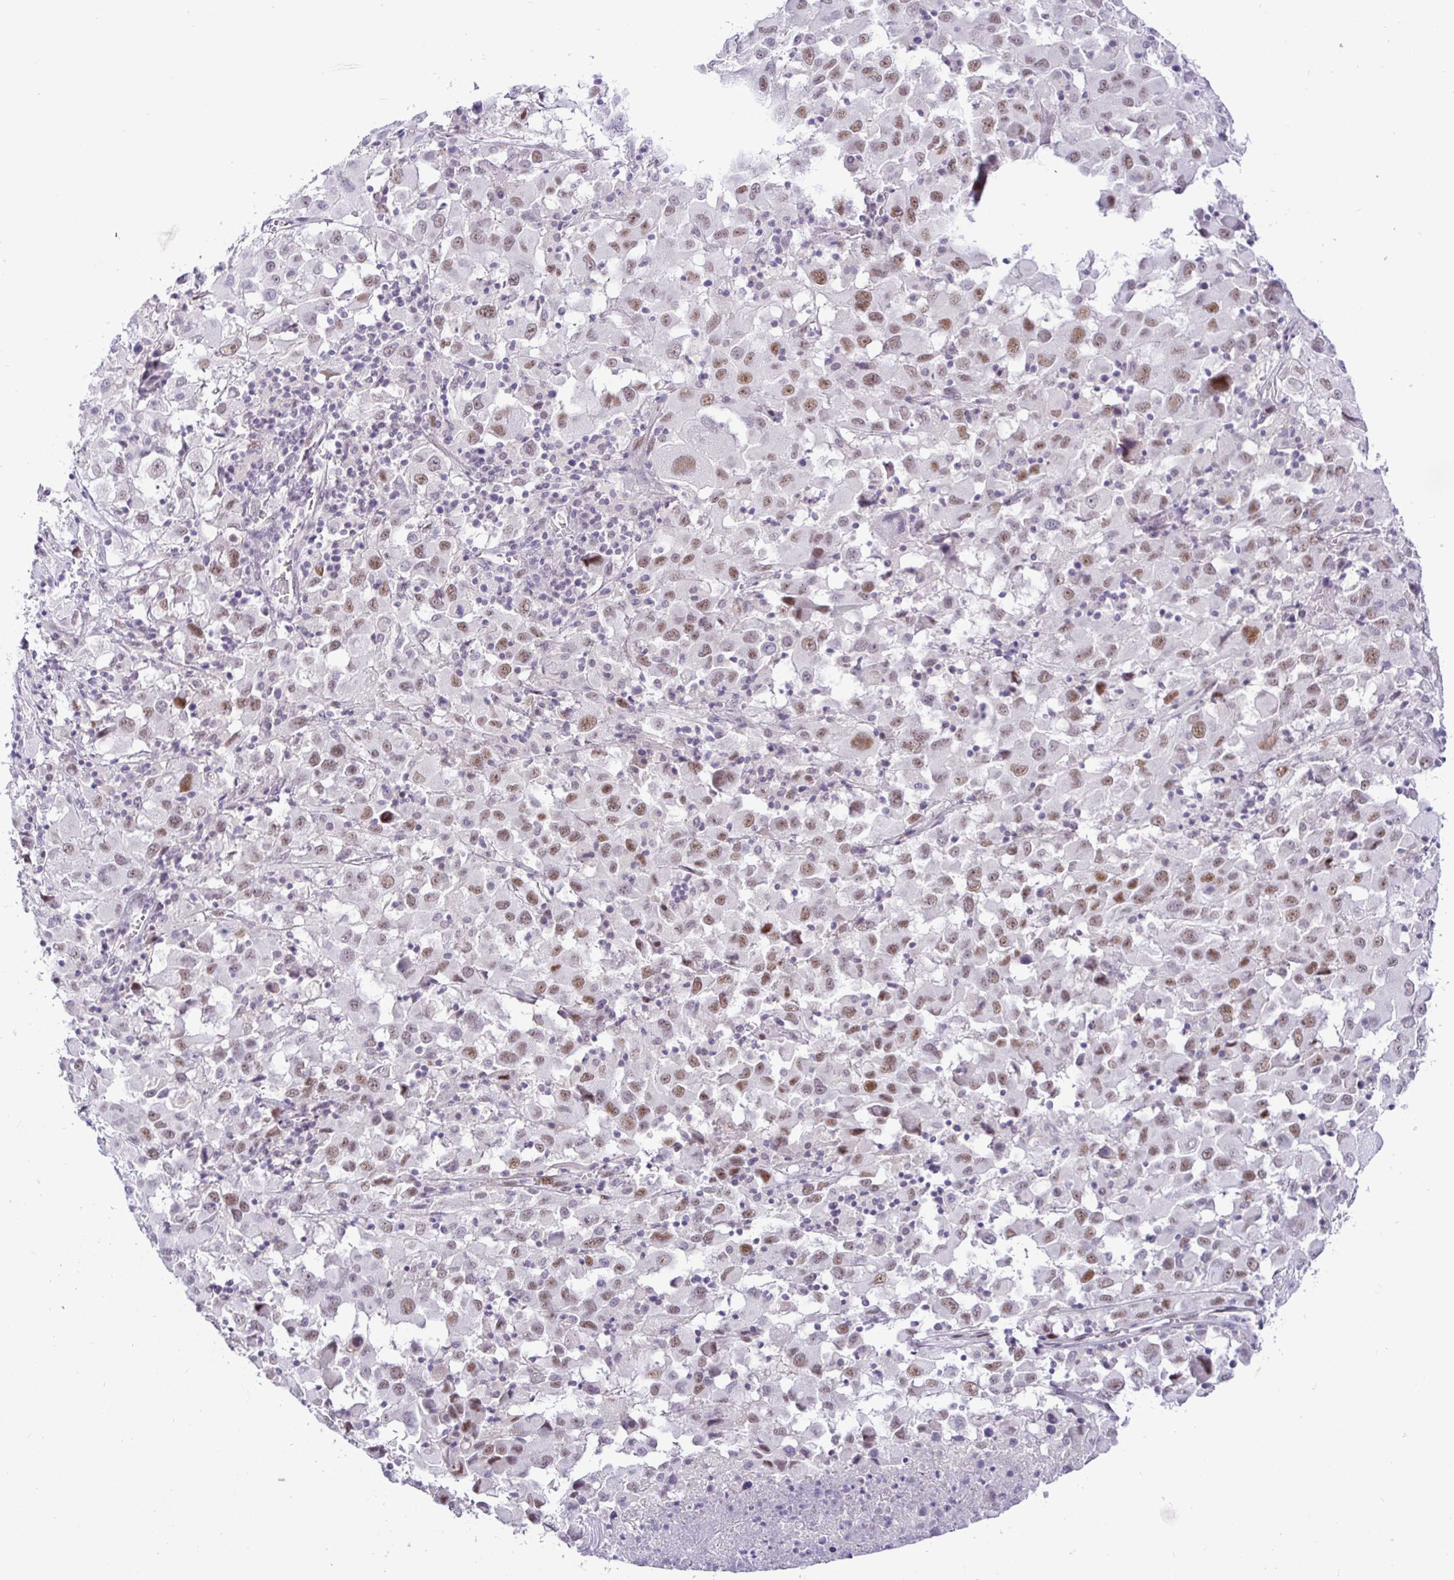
{"staining": {"intensity": "moderate", "quantity": ">75%", "location": "nuclear"}, "tissue": "melanoma", "cell_type": "Tumor cells", "image_type": "cancer", "snomed": [{"axis": "morphology", "description": "Malignant melanoma, Metastatic site"}, {"axis": "topography", "description": "Soft tissue"}], "caption": "Immunohistochemistry (IHC) (DAB) staining of malignant melanoma (metastatic site) displays moderate nuclear protein positivity in about >75% of tumor cells.", "gene": "NUP188", "patient": {"sex": "male", "age": 50}}